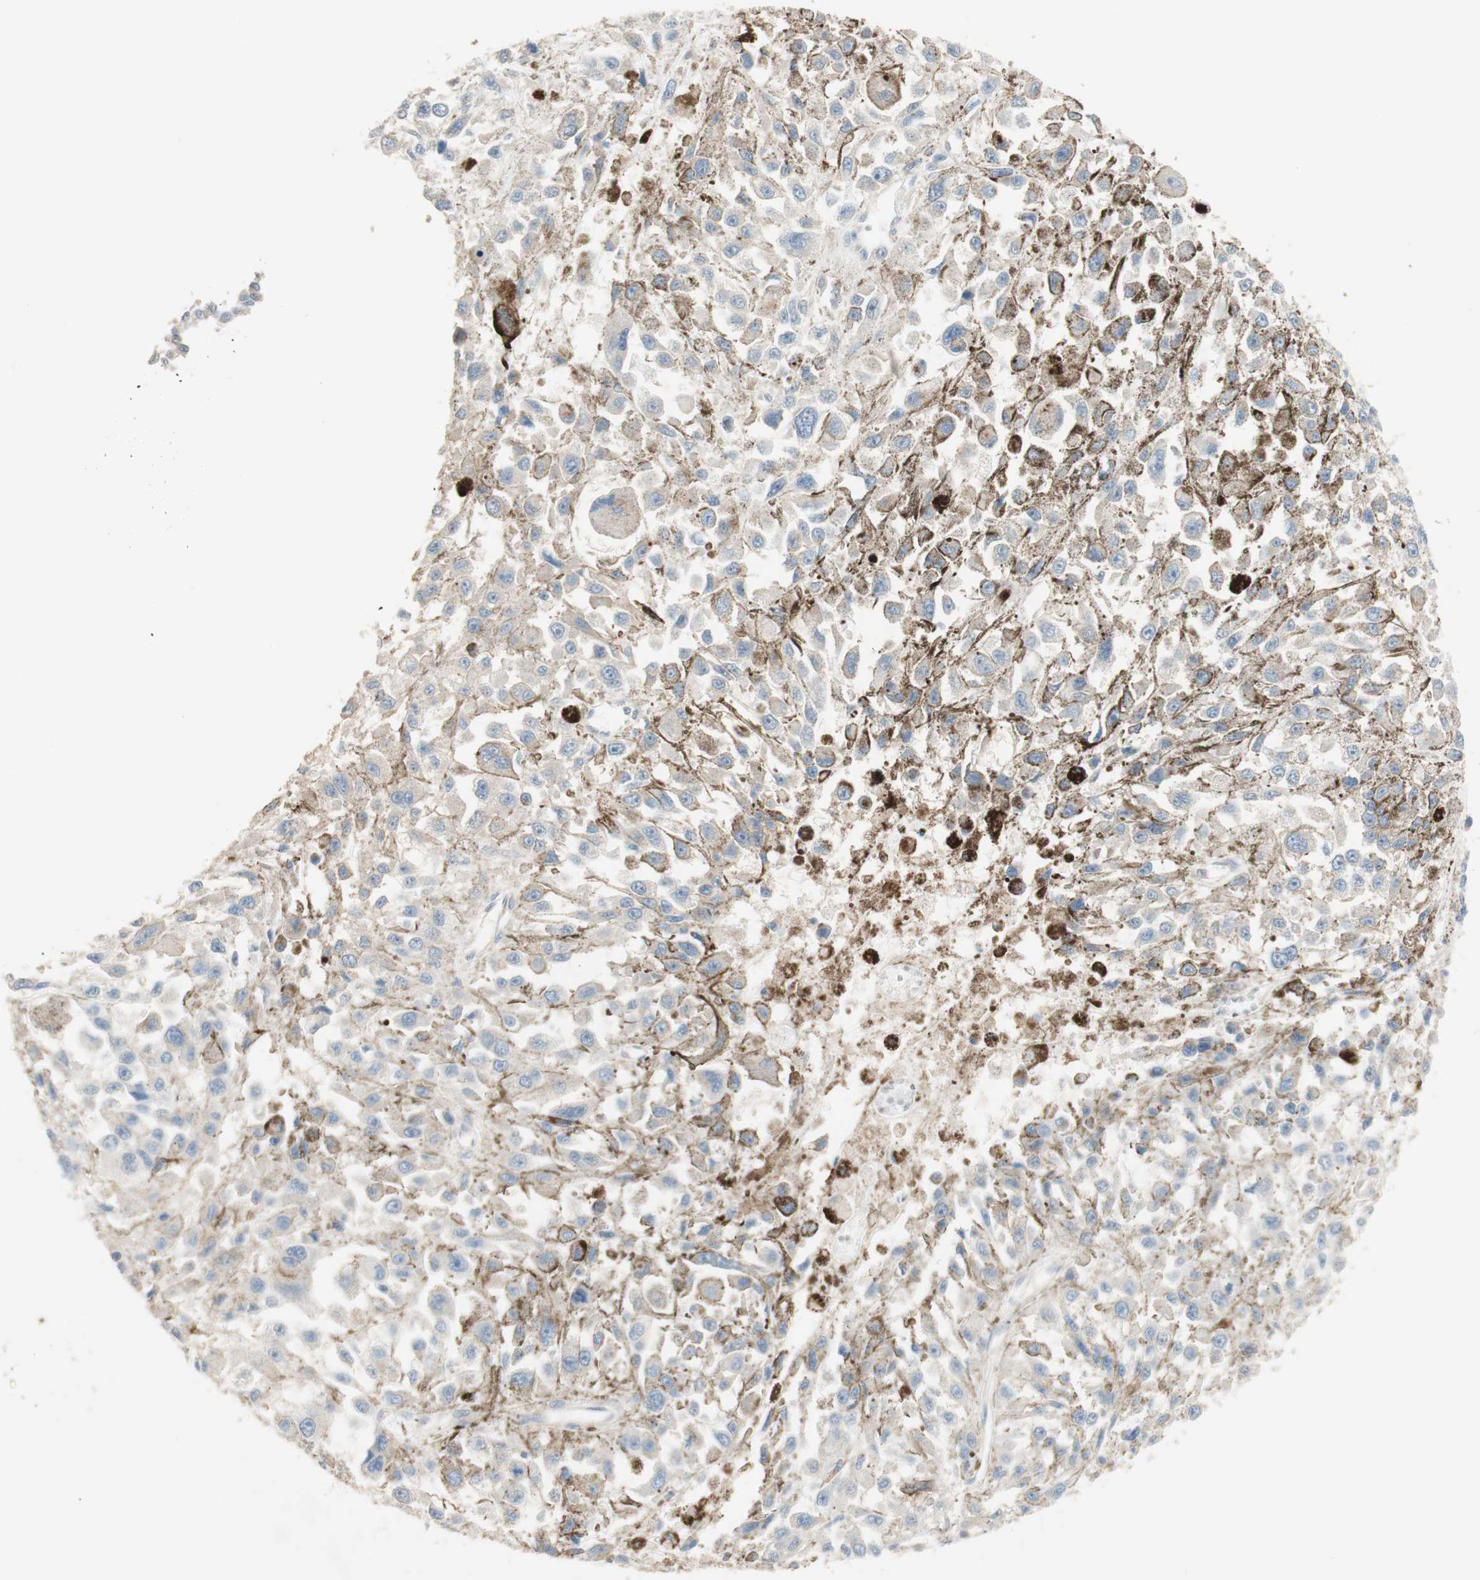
{"staining": {"intensity": "negative", "quantity": "none", "location": "none"}, "tissue": "melanoma", "cell_type": "Tumor cells", "image_type": "cancer", "snomed": [{"axis": "morphology", "description": "Malignant melanoma, Metastatic site"}, {"axis": "topography", "description": "Lymph node"}], "caption": "This is a histopathology image of IHC staining of melanoma, which shows no positivity in tumor cells. (Brightfield microscopy of DAB (3,3'-diaminobenzidine) IHC at high magnification).", "gene": "MANEA", "patient": {"sex": "male", "age": 59}}